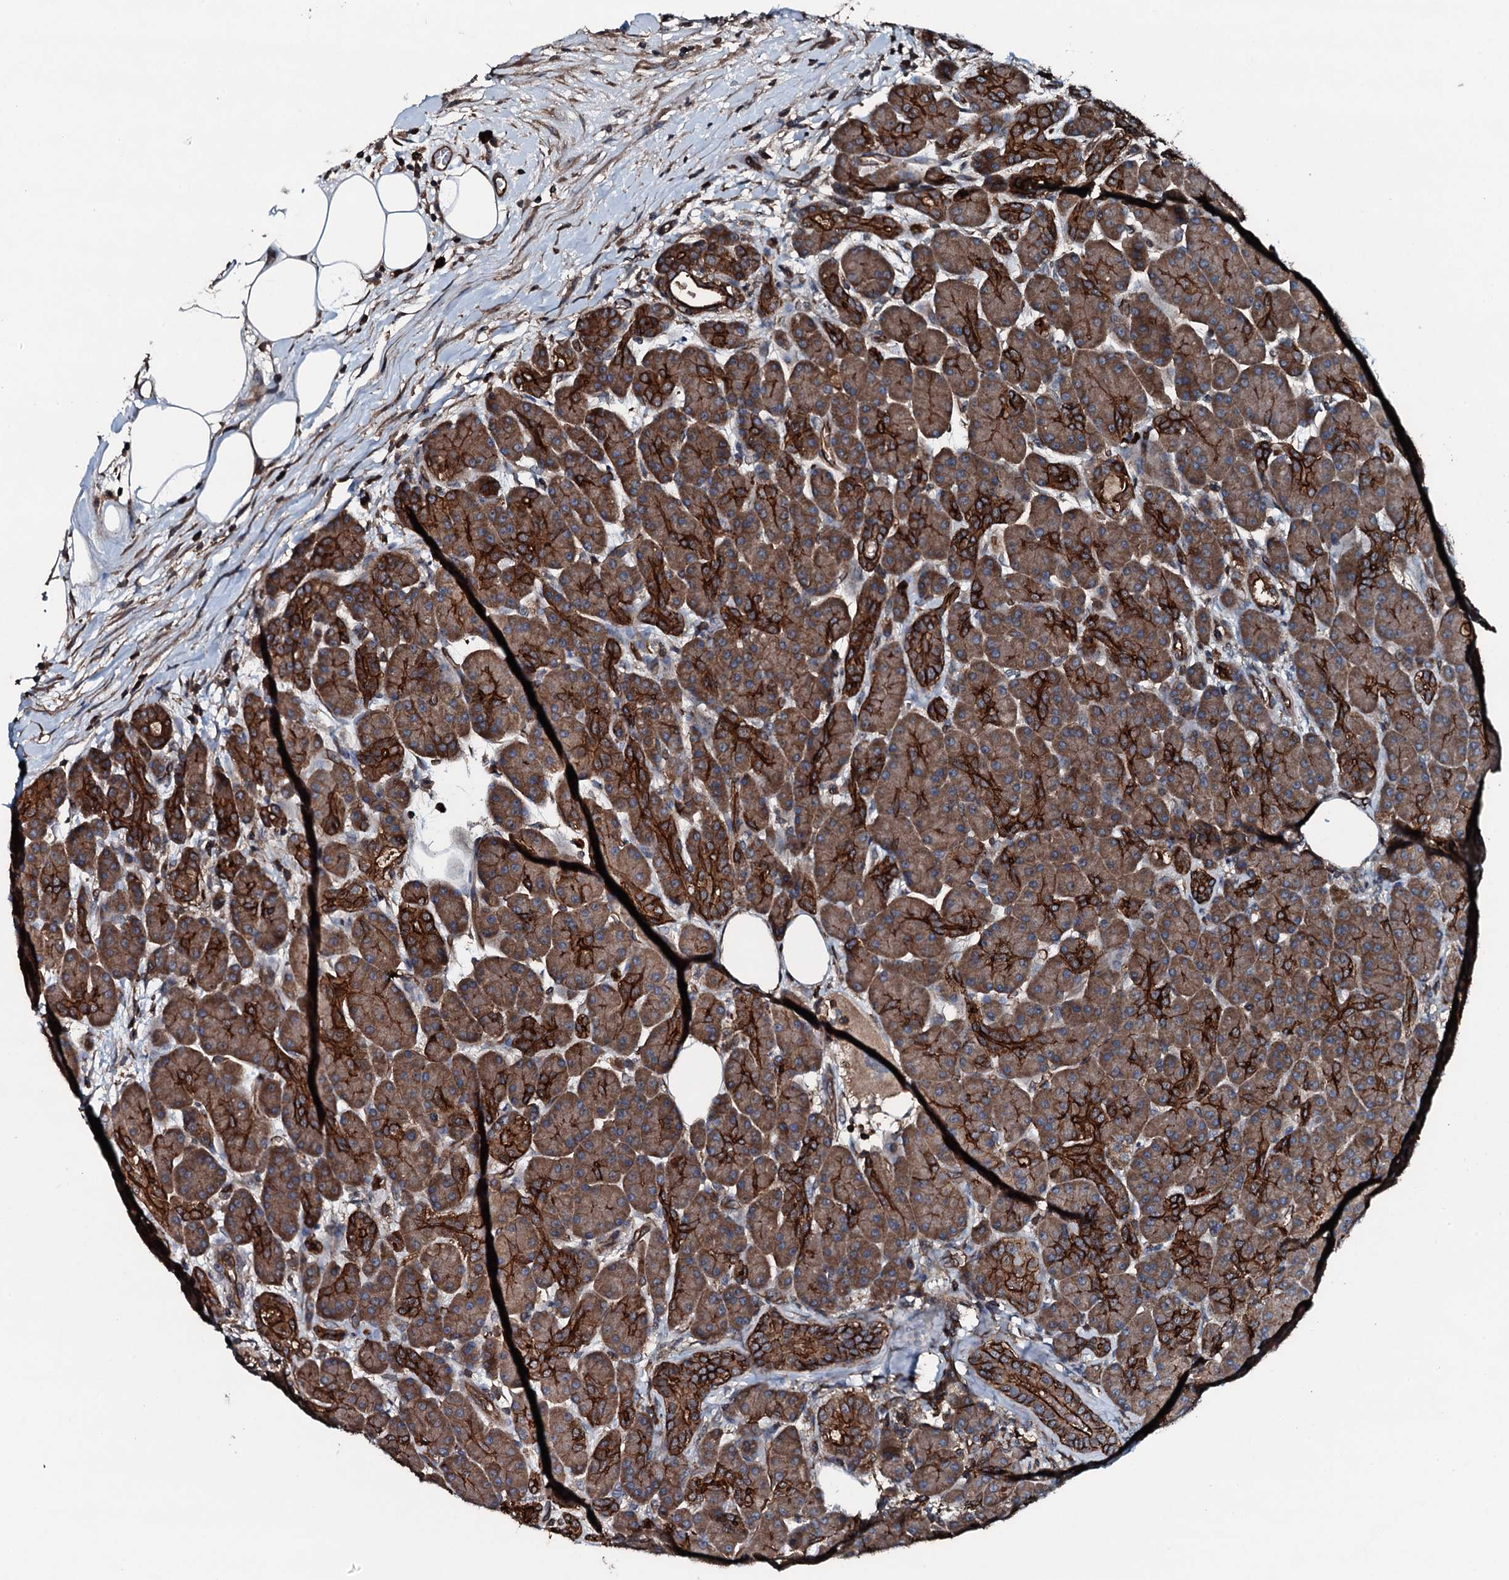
{"staining": {"intensity": "moderate", "quantity": ">75%", "location": "cytoplasmic/membranous"}, "tissue": "pancreas", "cell_type": "Exocrine glandular cells", "image_type": "normal", "snomed": [{"axis": "morphology", "description": "Normal tissue, NOS"}, {"axis": "topography", "description": "Pancreas"}], "caption": "IHC (DAB (3,3'-diaminobenzidine)) staining of normal human pancreas reveals moderate cytoplasmic/membranous protein positivity in about >75% of exocrine glandular cells. The staining is performed using DAB brown chromogen to label protein expression. The nuclei are counter-stained blue using hematoxylin.", "gene": "SLC25A38", "patient": {"sex": "male", "age": 63}}